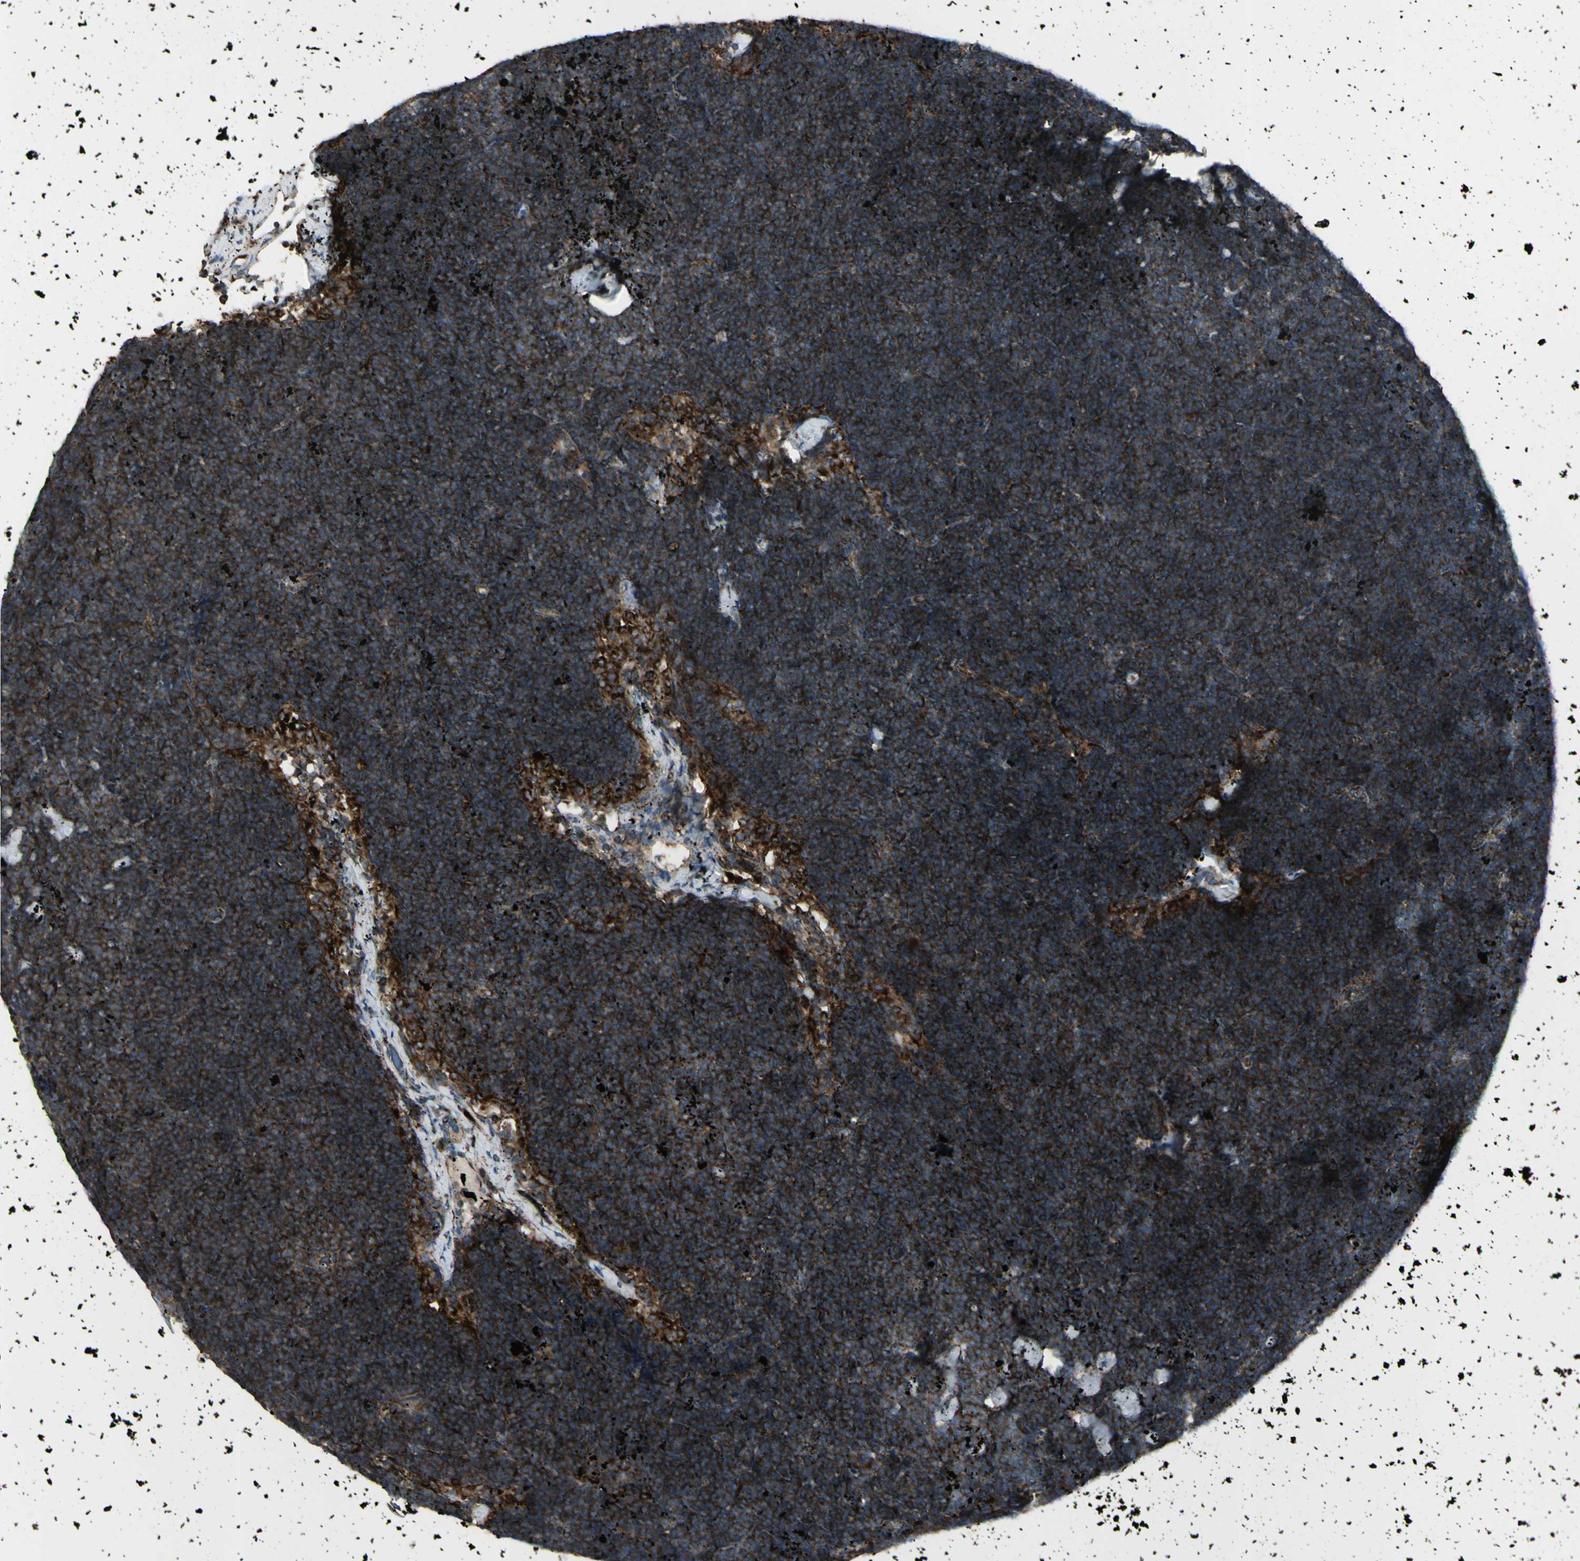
{"staining": {"intensity": "strong", "quantity": ">75%", "location": "cytoplasmic/membranous"}, "tissue": "lymph node", "cell_type": "Germinal center cells", "image_type": "normal", "snomed": [{"axis": "morphology", "description": "Normal tissue, NOS"}, {"axis": "topography", "description": "Lymph node"}], "caption": "Protein expression analysis of benign lymph node reveals strong cytoplasmic/membranous expression in approximately >75% of germinal center cells. The protein of interest is stained brown, and the nuclei are stained in blue (DAB IHC with brightfield microscopy, high magnification).", "gene": "CYB5R1", "patient": {"sex": "male", "age": 63}}